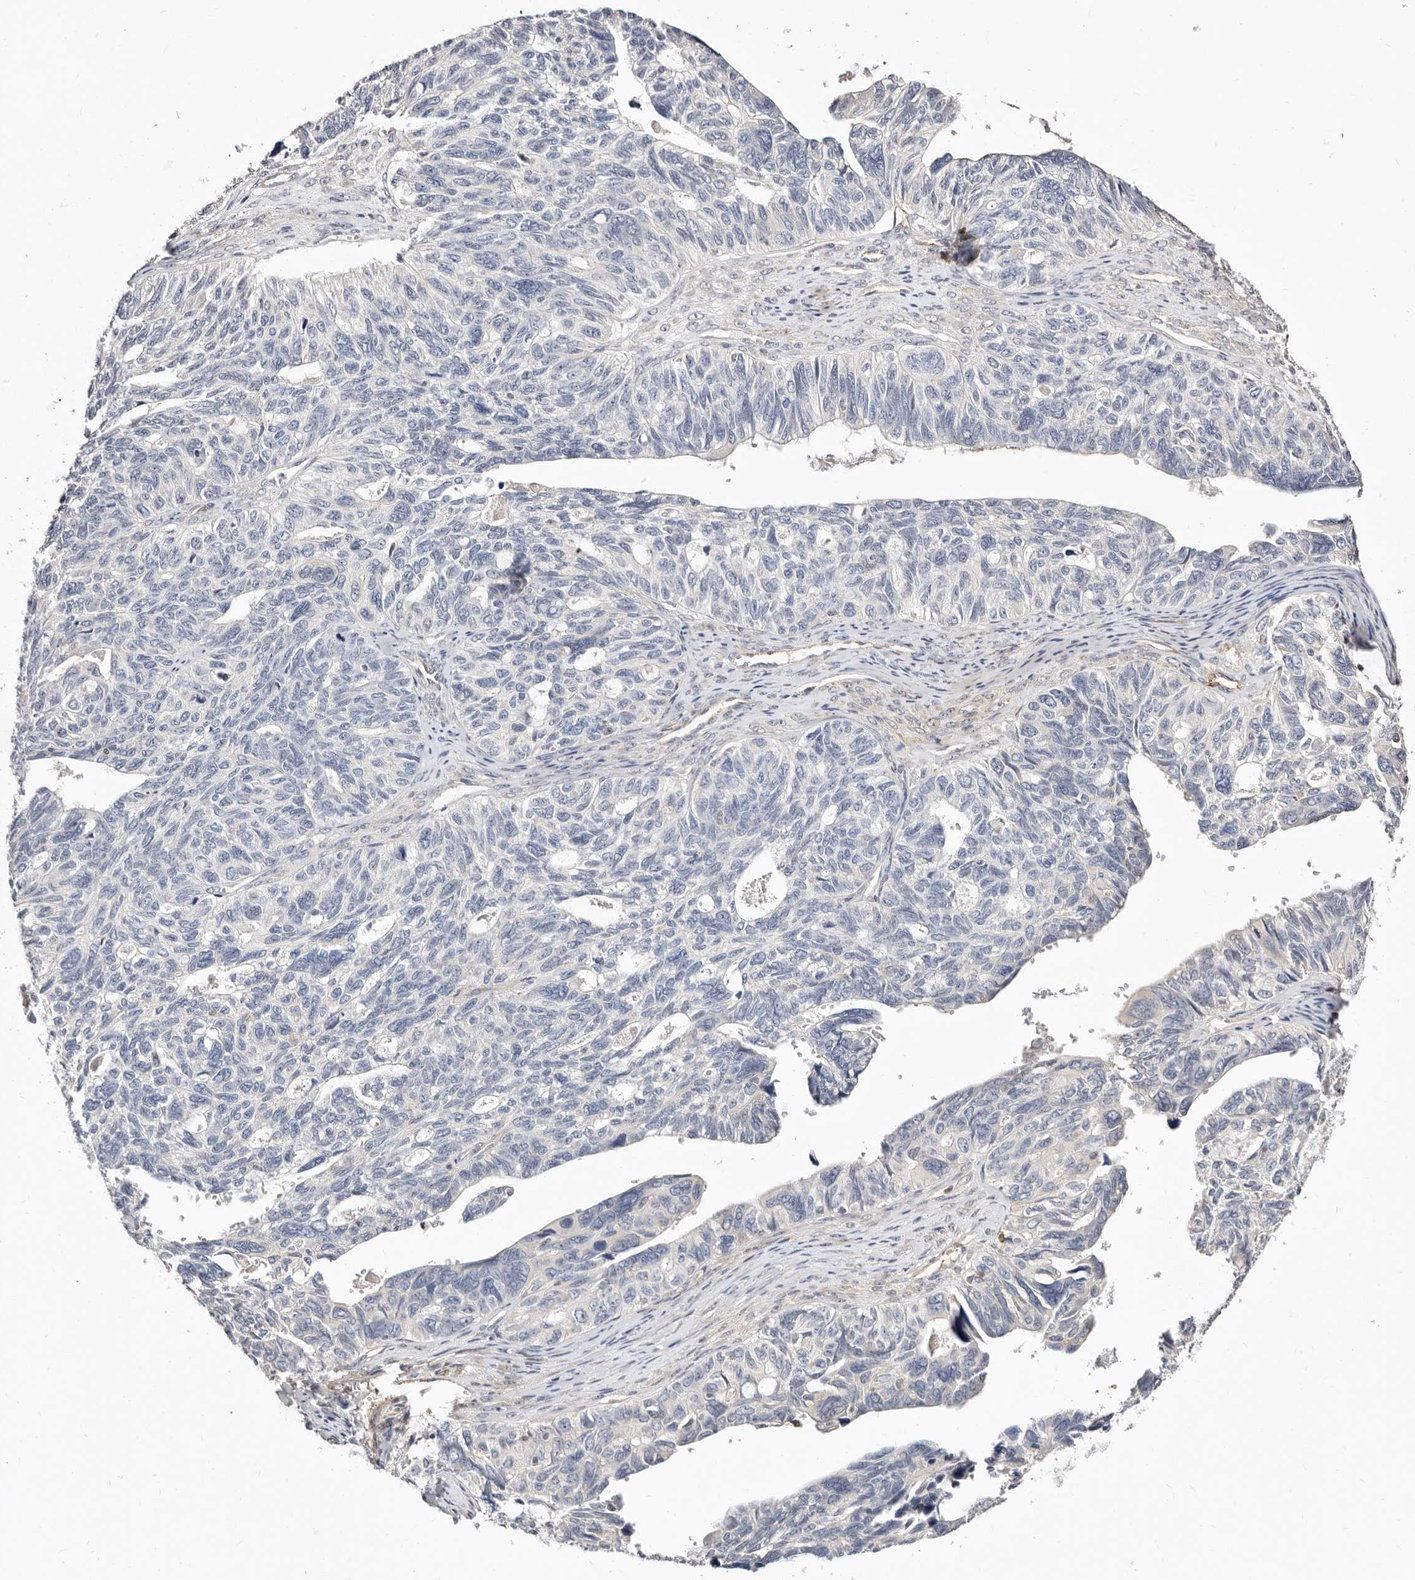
{"staining": {"intensity": "negative", "quantity": "none", "location": "none"}, "tissue": "ovarian cancer", "cell_type": "Tumor cells", "image_type": "cancer", "snomed": [{"axis": "morphology", "description": "Cystadenocarcinoma, serous, NOS"}, {"axis": "topography", "description": "Ovary"}], "caption": "A histopathology image of ovarian cancer (serous cystadenocarcinoma) stained for a protein shows no brown staining in tumor cells.", "gene": "STAT5A", "patient": {"sex": "female", "age": 79}}